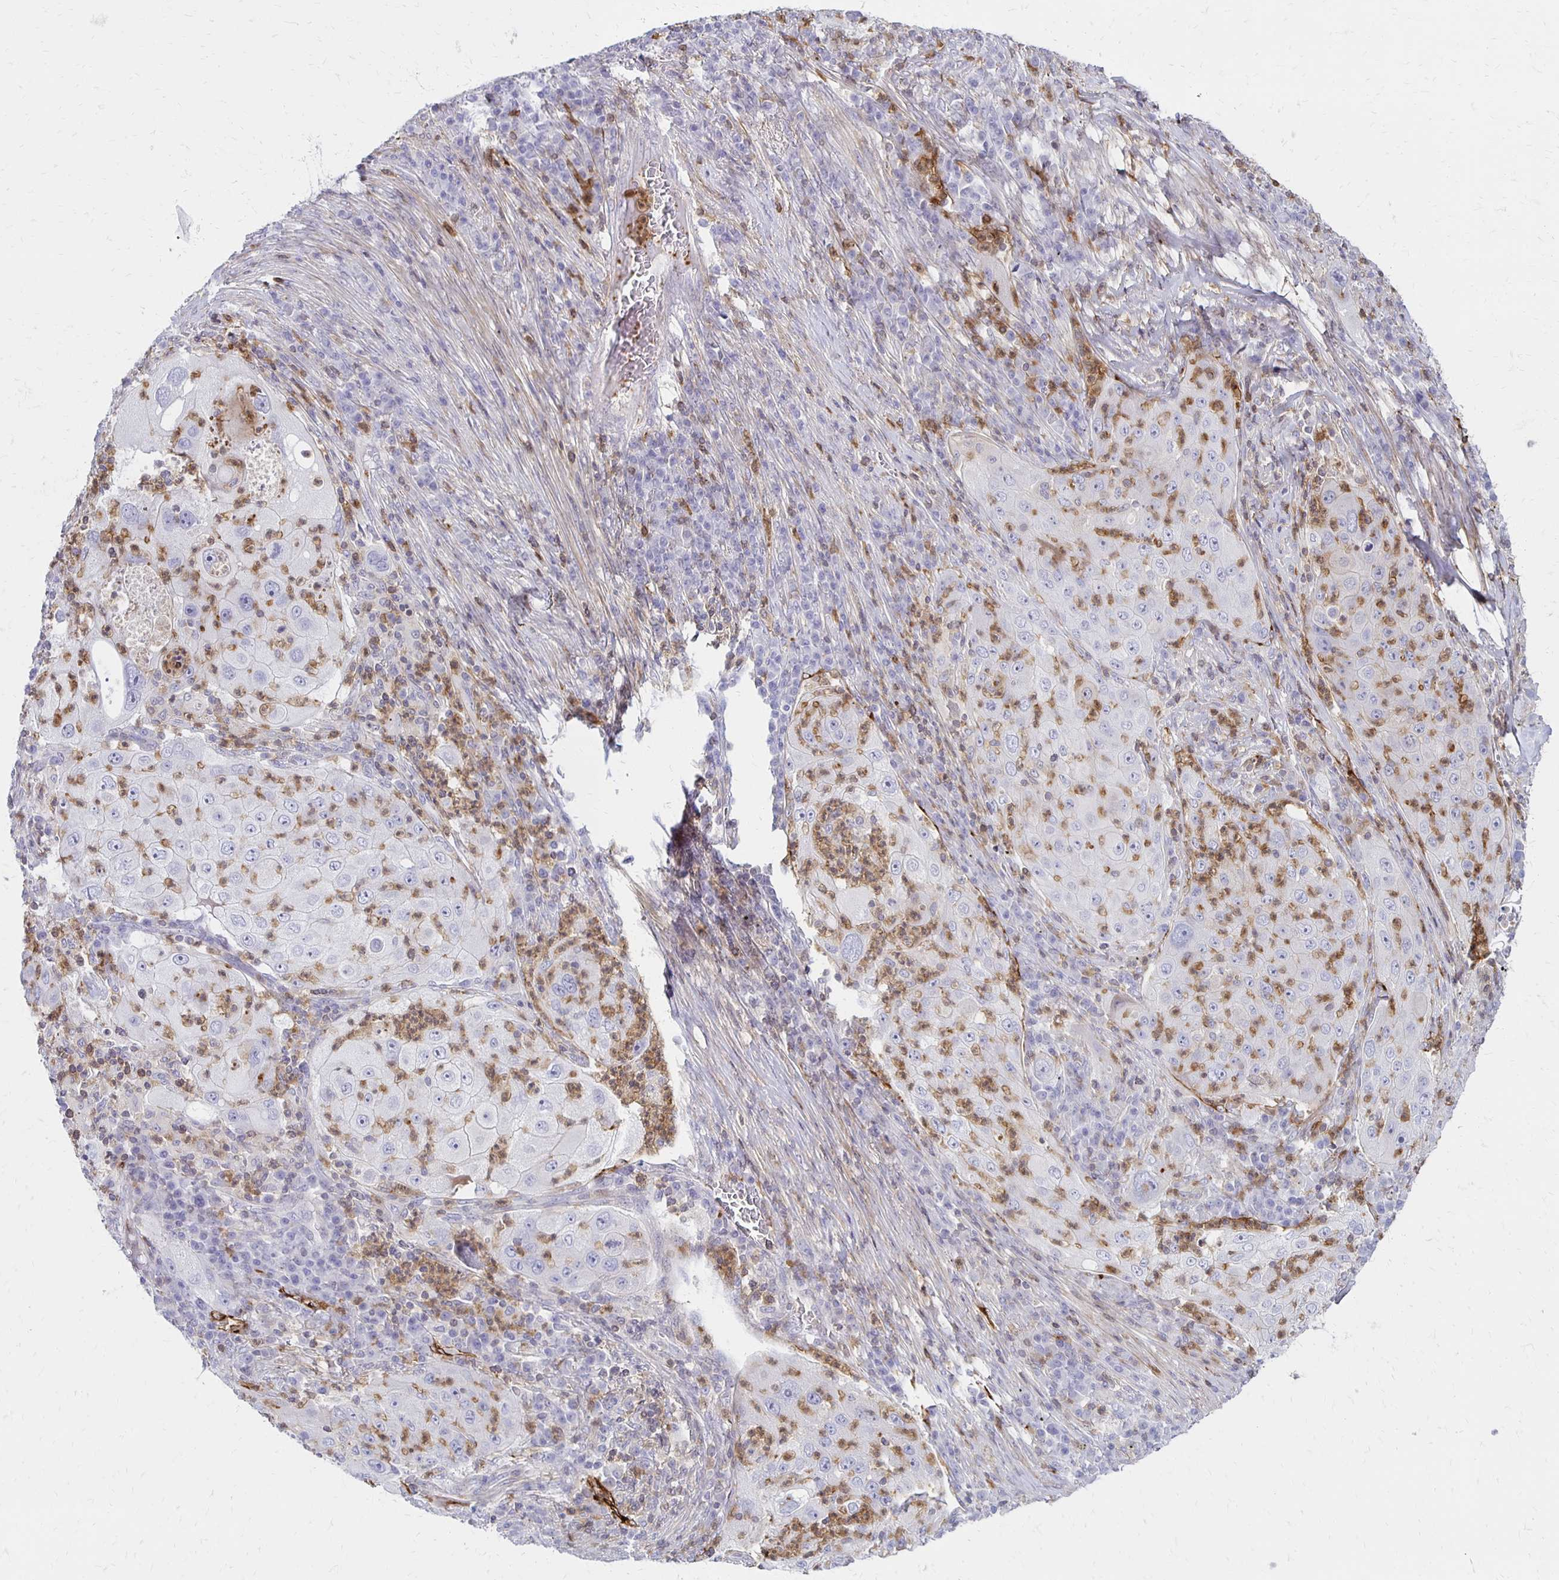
{"staining": {"intensity": "negative", "quantity": "none", "location": "none"}, "tissue": "lung cancer", "cell_type": "Tumor cells", "image_type": "cancer", "snomed": [{"axis": "morphology", "description": "Squamous cell carcinoma, NOS"}, {"axis": "topography", "description": "Lung"}], "caption": "A high-resolution photomicrograph shows immunohistochemistry (IHC) staining of squamous cell carcinoma (lung), which demonstrates no significant positivity in tumor cells.", "gene": "CCL21", "patient": {"sex": "female", "age": 59}}